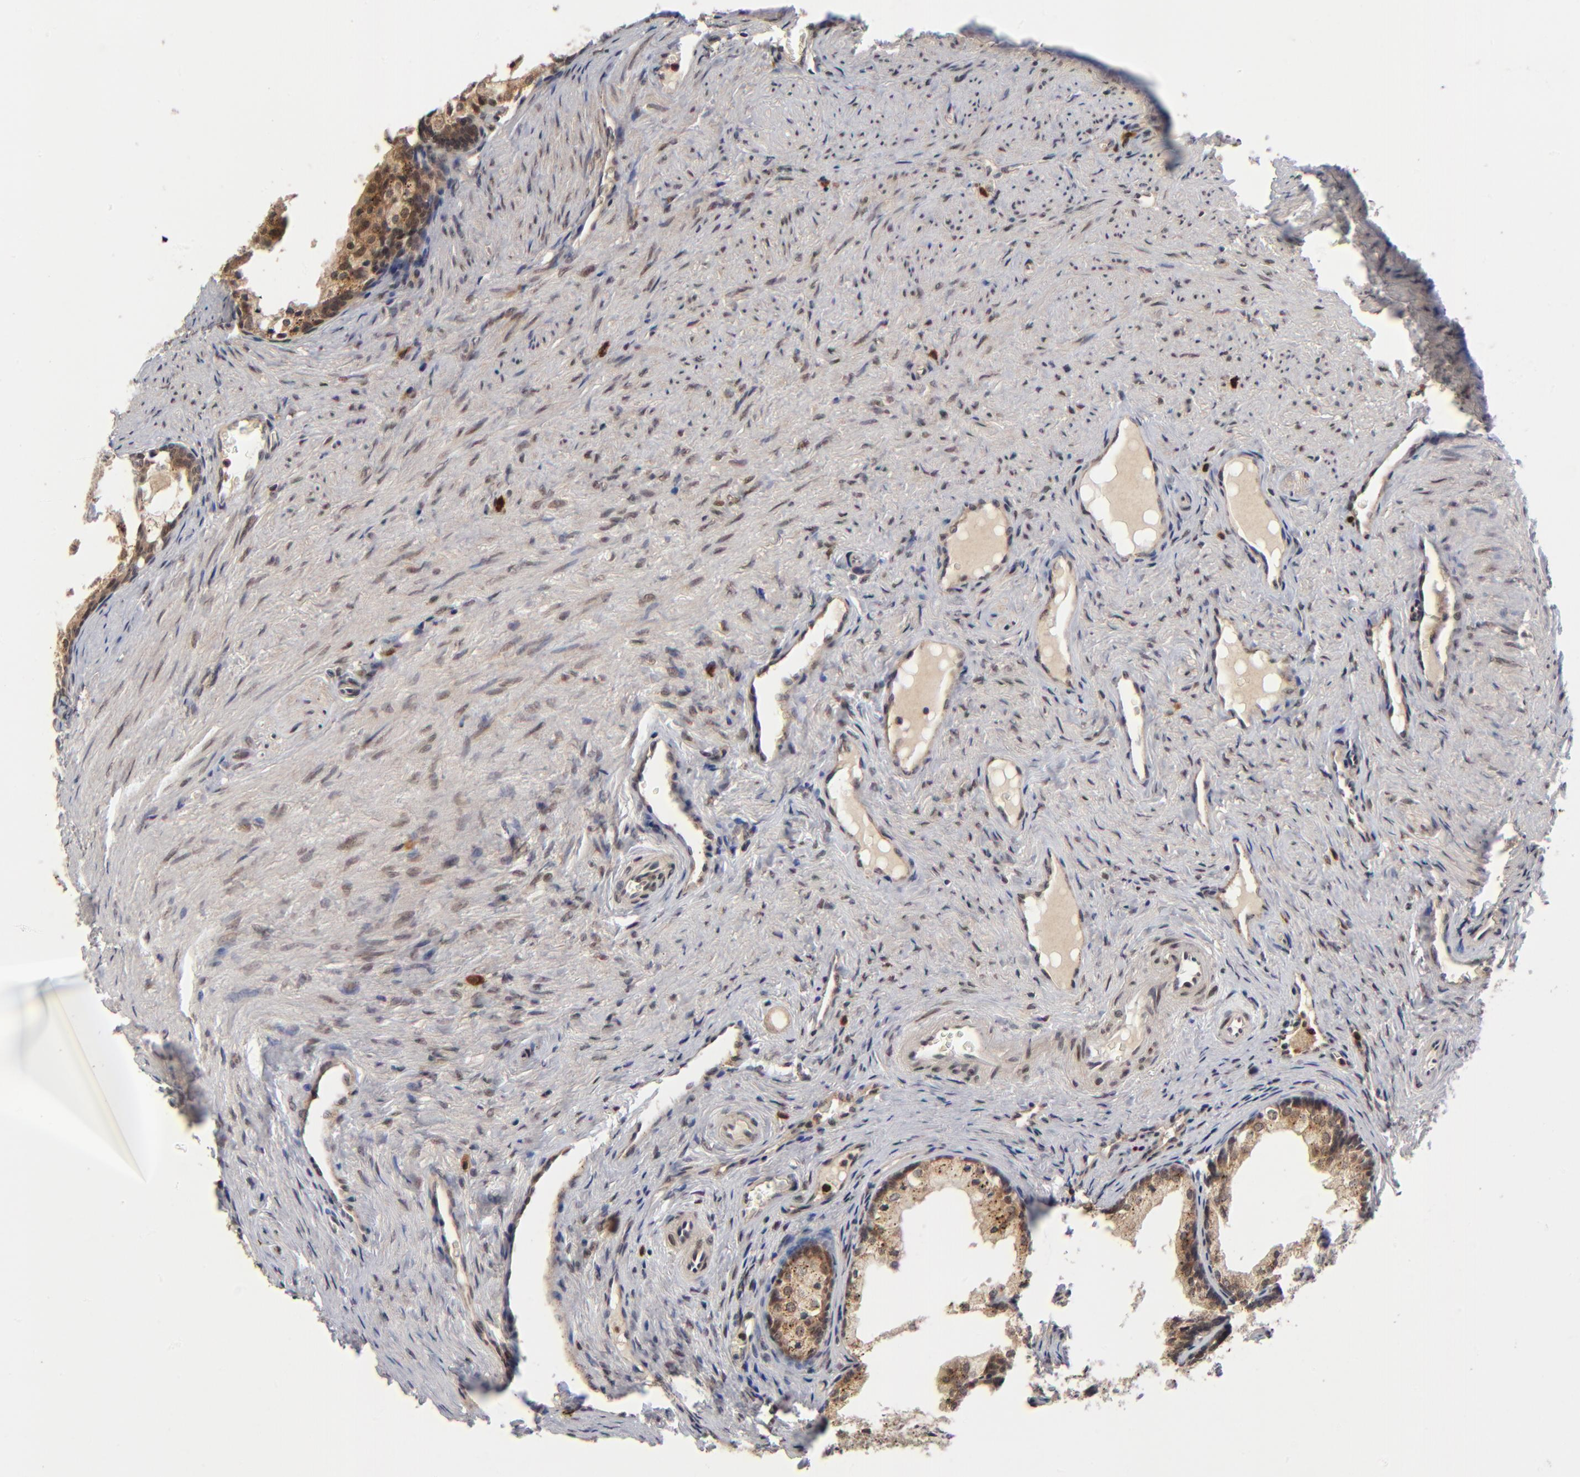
{"staining": {"intensity": "moderate", "quantity": ">75%", "location": "cytoplasmic/membranous,nuclear"}, "tissue": "prostate cancer", "cell_type": "Tumor cells", "image_type": "cancer", "snomed": [{"axis": "morphology", "description": "Adenocarcinoma, Medium grade"}, {"axis": "topography", "description": "Prostate"}], "caption": "The image shows a brown stain indicating the presence of a protein in the cytoplasmic/membranous and nuclear of tumor cells in prostate cancer. The staining was performed using DAB, with brown indicating positive protein expression. Nuclei are stained blue with hematoxylin.", "gene": "ZNF419", "patient": {"sex": "male", "age": 60}}